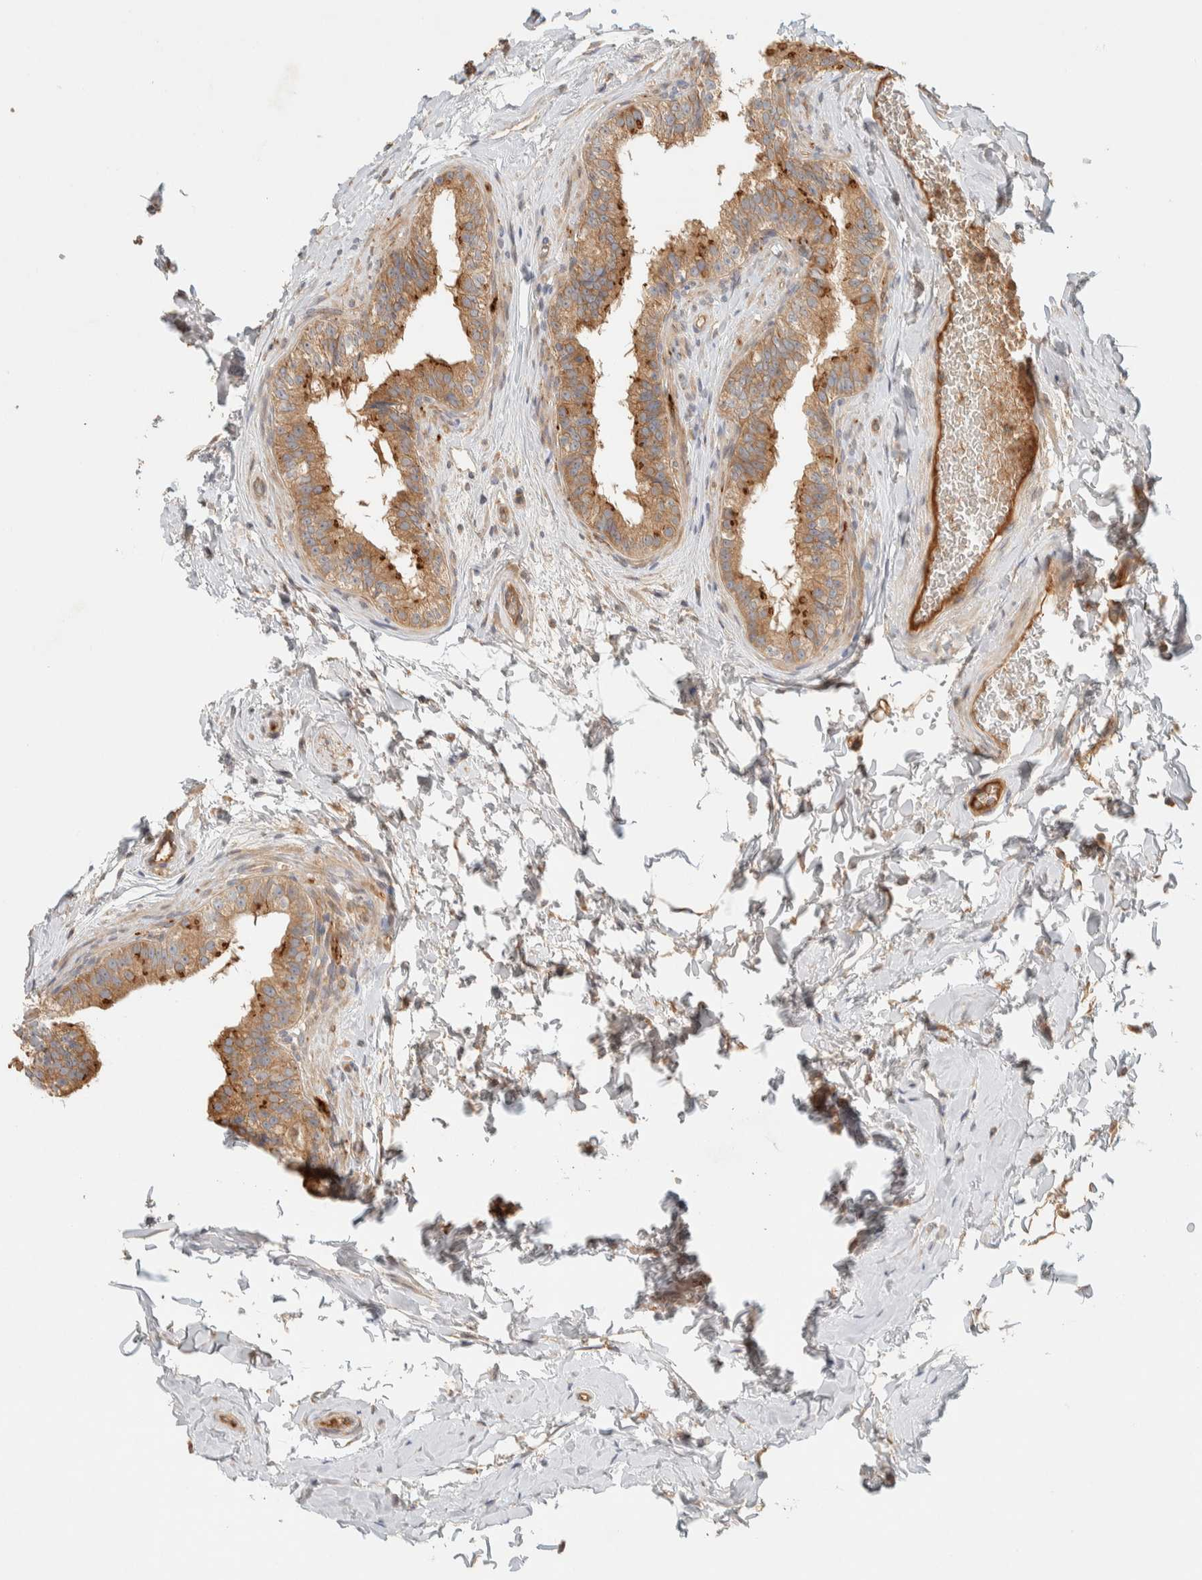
{"staining": {"intensity": "moderate", "quantity": ">75%", "location": "cytoplasmic/membranous"}, "tissue": "epididymis", "cell_type": "Glandular cells", "image_type": "normal", "snomed": [{"axis": "morphology", "description": "Normal tissue, NOS"}, {"axis": "topography", "description": "Testis"}, {"axis": "topography", "description": "Epididymis"}], "caption": "A brown stain labels moderate cytoplasmic/membranous staining of a protein in glandular cells of benign human epididymis.", "gene": "FAM167A", "patient": {"sex": "male", "age": 36}}